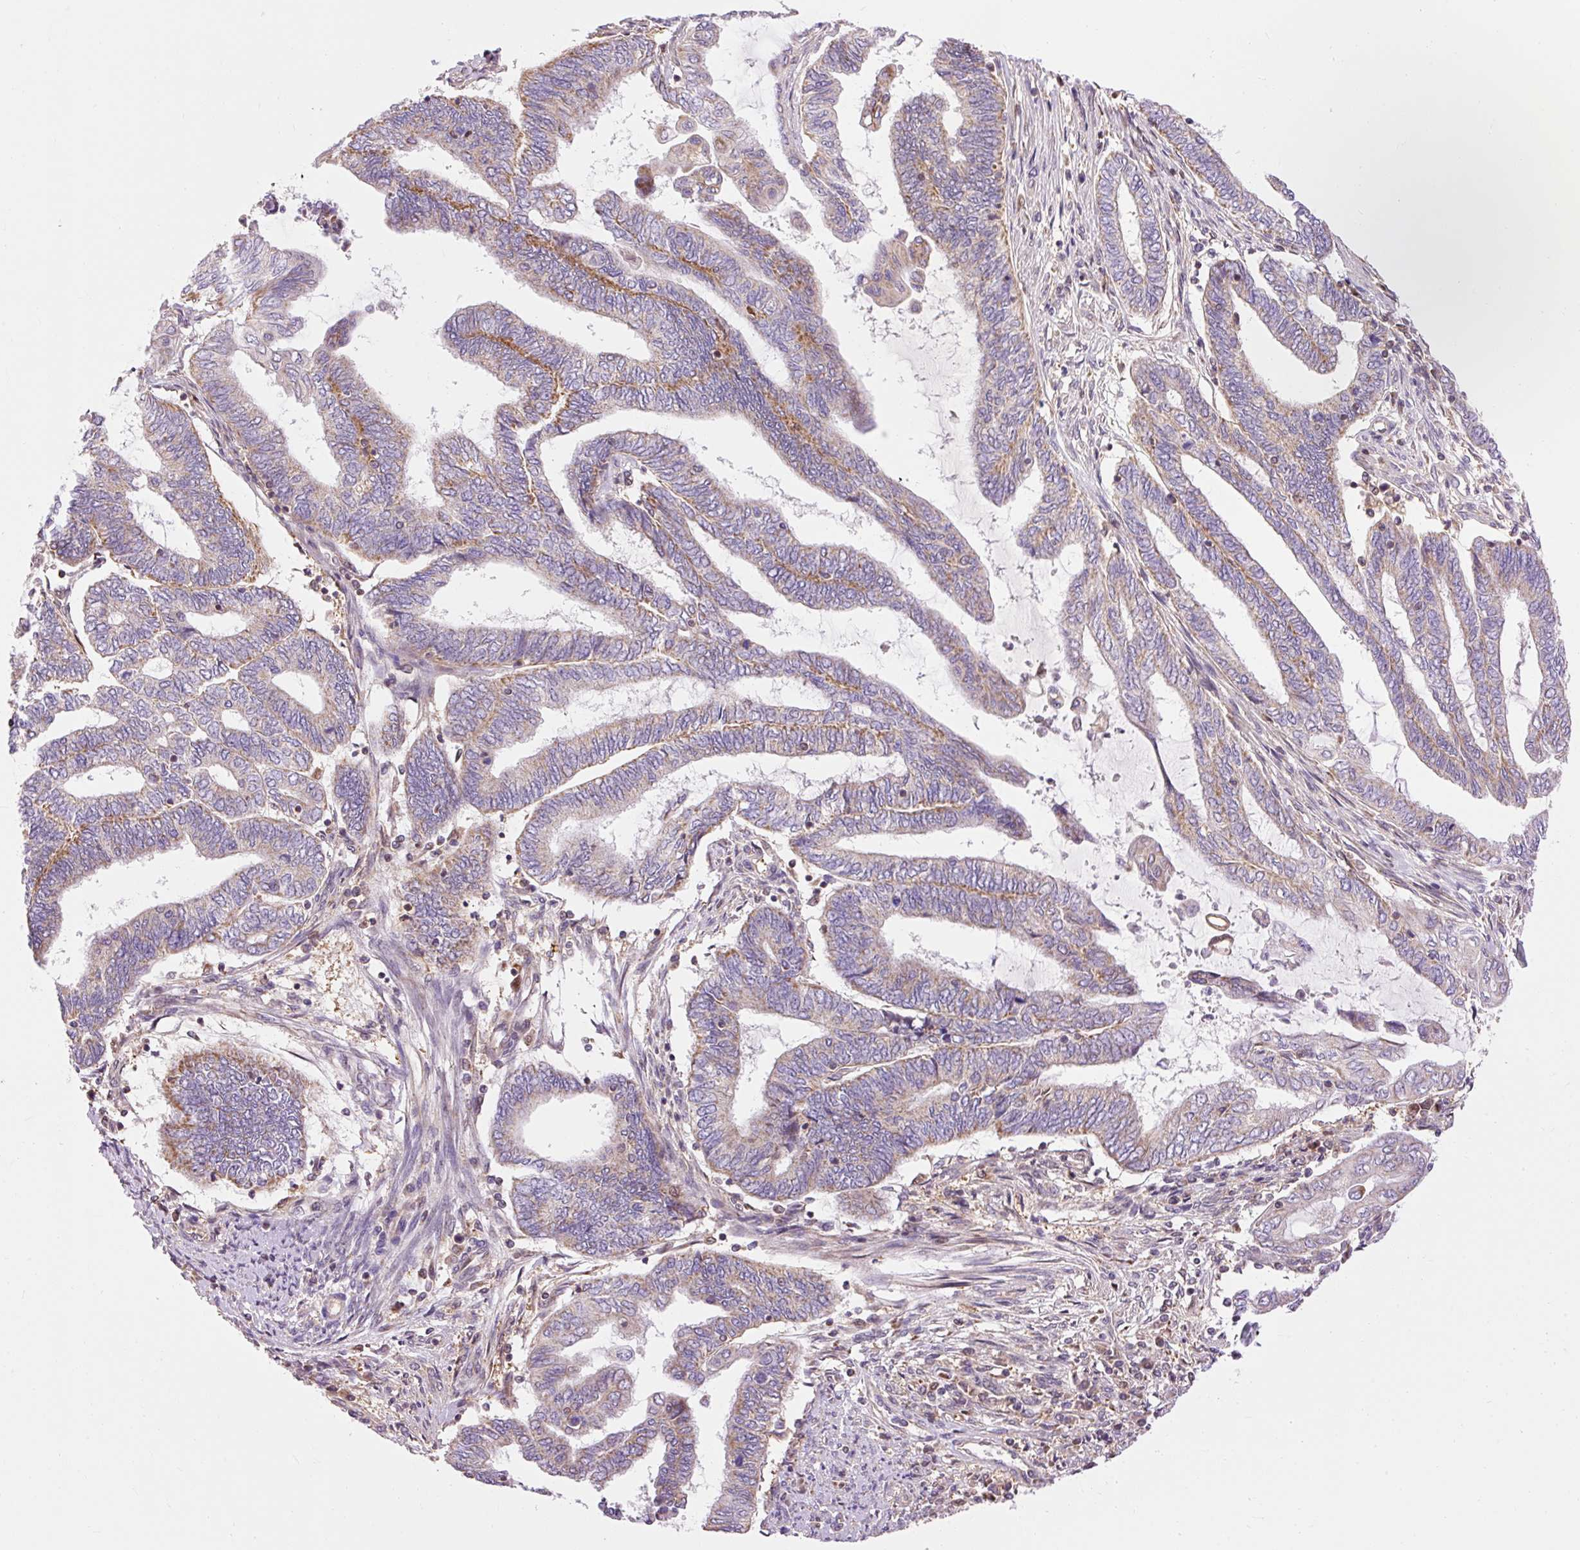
{"staining": {"intensity": "negative", "quantity": "none", "location": "none"}, "tissue": "endometrial cancer", "cell_type": "Tumor cells", "image_type": "cancer", "snomed": [{"axis": "morphology", "description": "Adenocarcinoma, NOS"}, {"axis": "topography", "description": "Uterus"}, {"axis": "topography", "description": "Endometrium"}], "caption": "A high-resolution micrograph shows immunohistochemistry staining of endometrial adenocarcinoma, which reveals no significant expression in tumor cells.", "gene": "IMMT", "patient": {"sex": "female", "age": 70}}